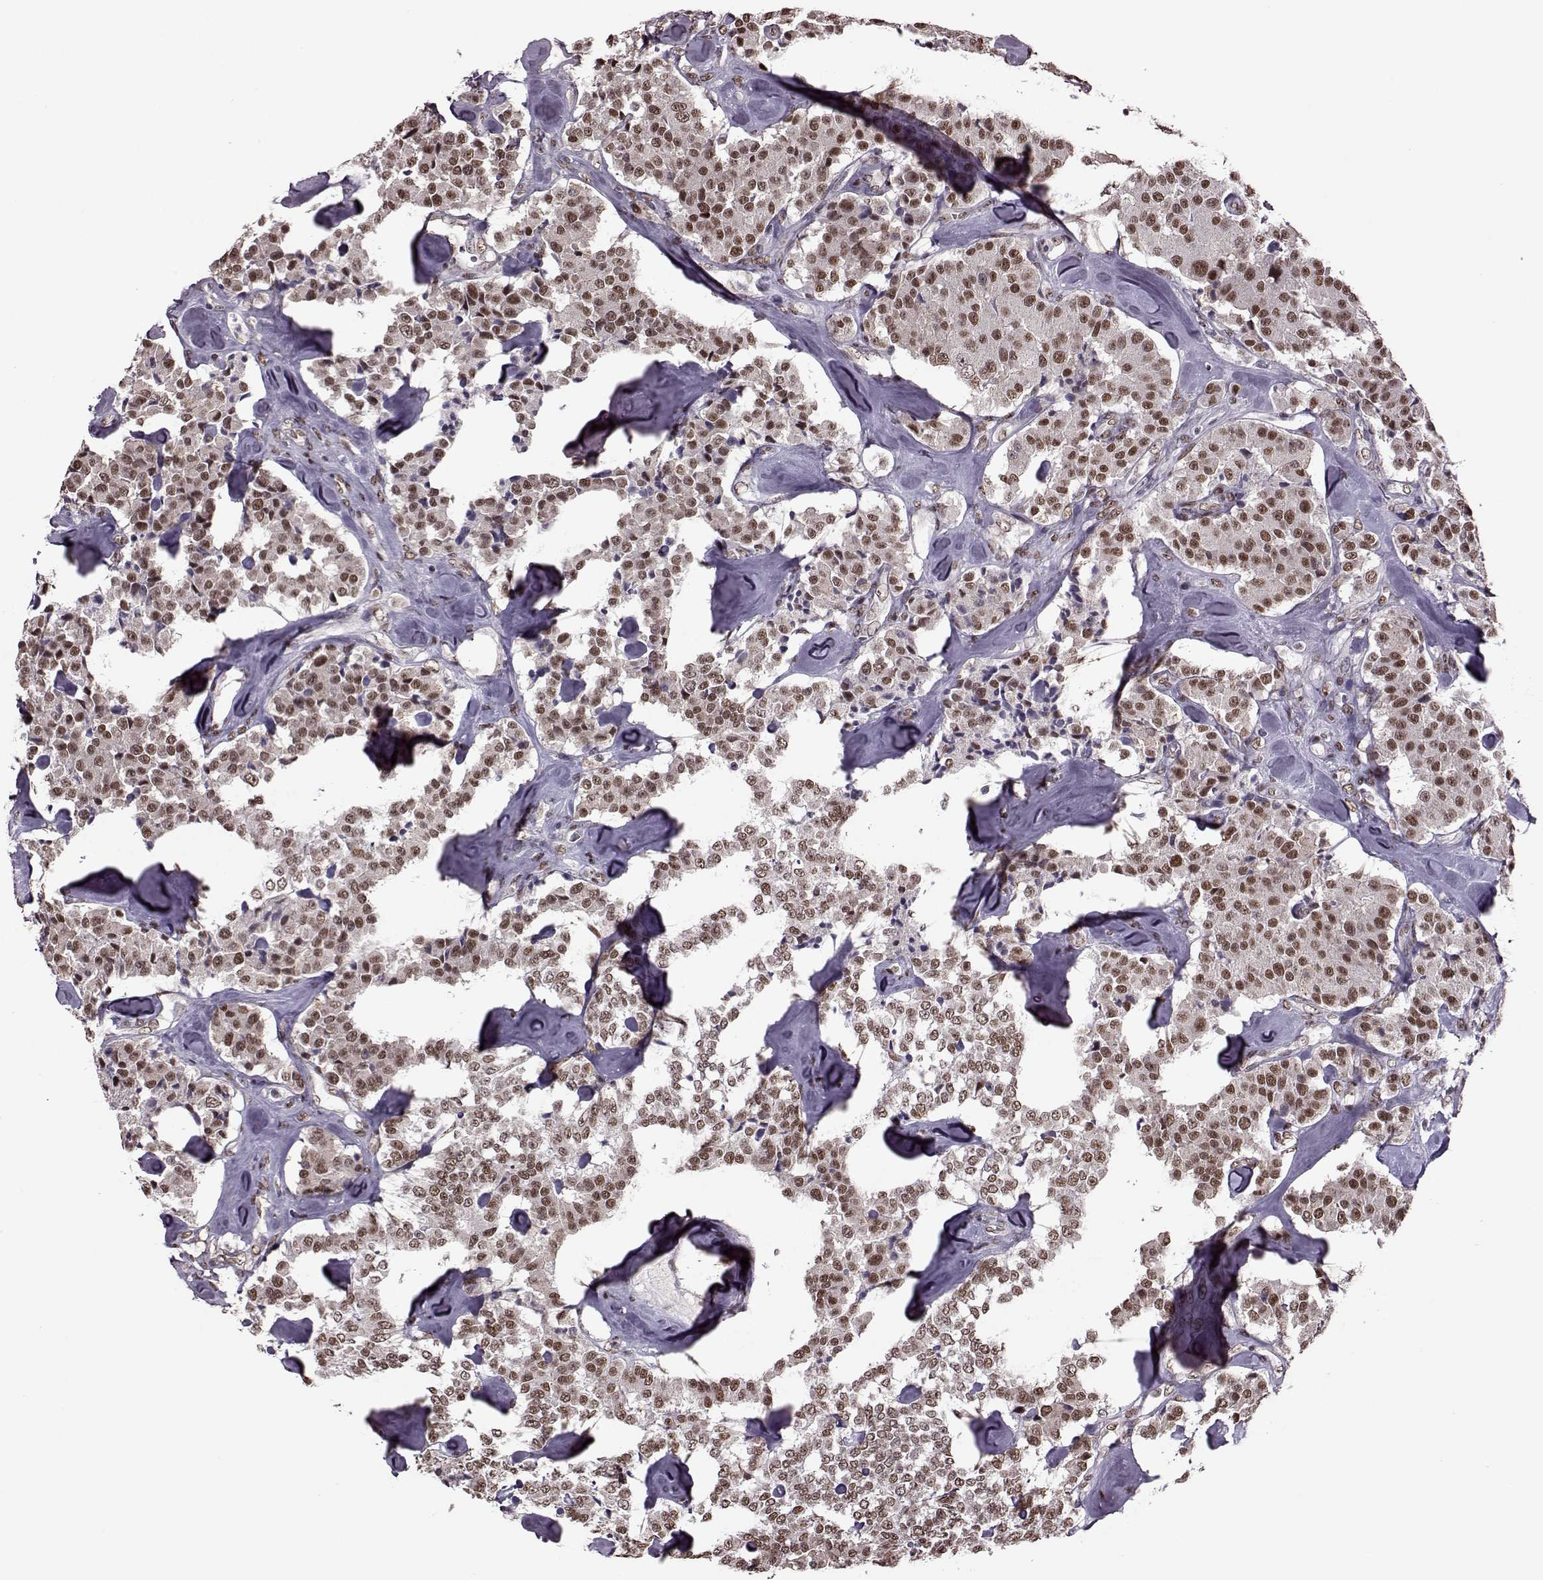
{"staining": {"intensity": "moderate", "quantity": ">75%", "location": "nuclear"}, "tissue": "carcinoid", "cell_type": "Tumor cells", "image_type": "cancer", "snomed": [{"axis": "morphology", "description": "Carcinoid, malignant, NOS"}, {"axis": "topography", "description": "Pancreas"}], "caption": "Protein expression by IHC shows moderate nuclear staining in approximately >75% of tumor cells in carcinoid. The protein of interest is shown in brown color, while the nuclei are stained blue.", "gene": "FTO", "patient": {"sex": "male", "age": 41}}